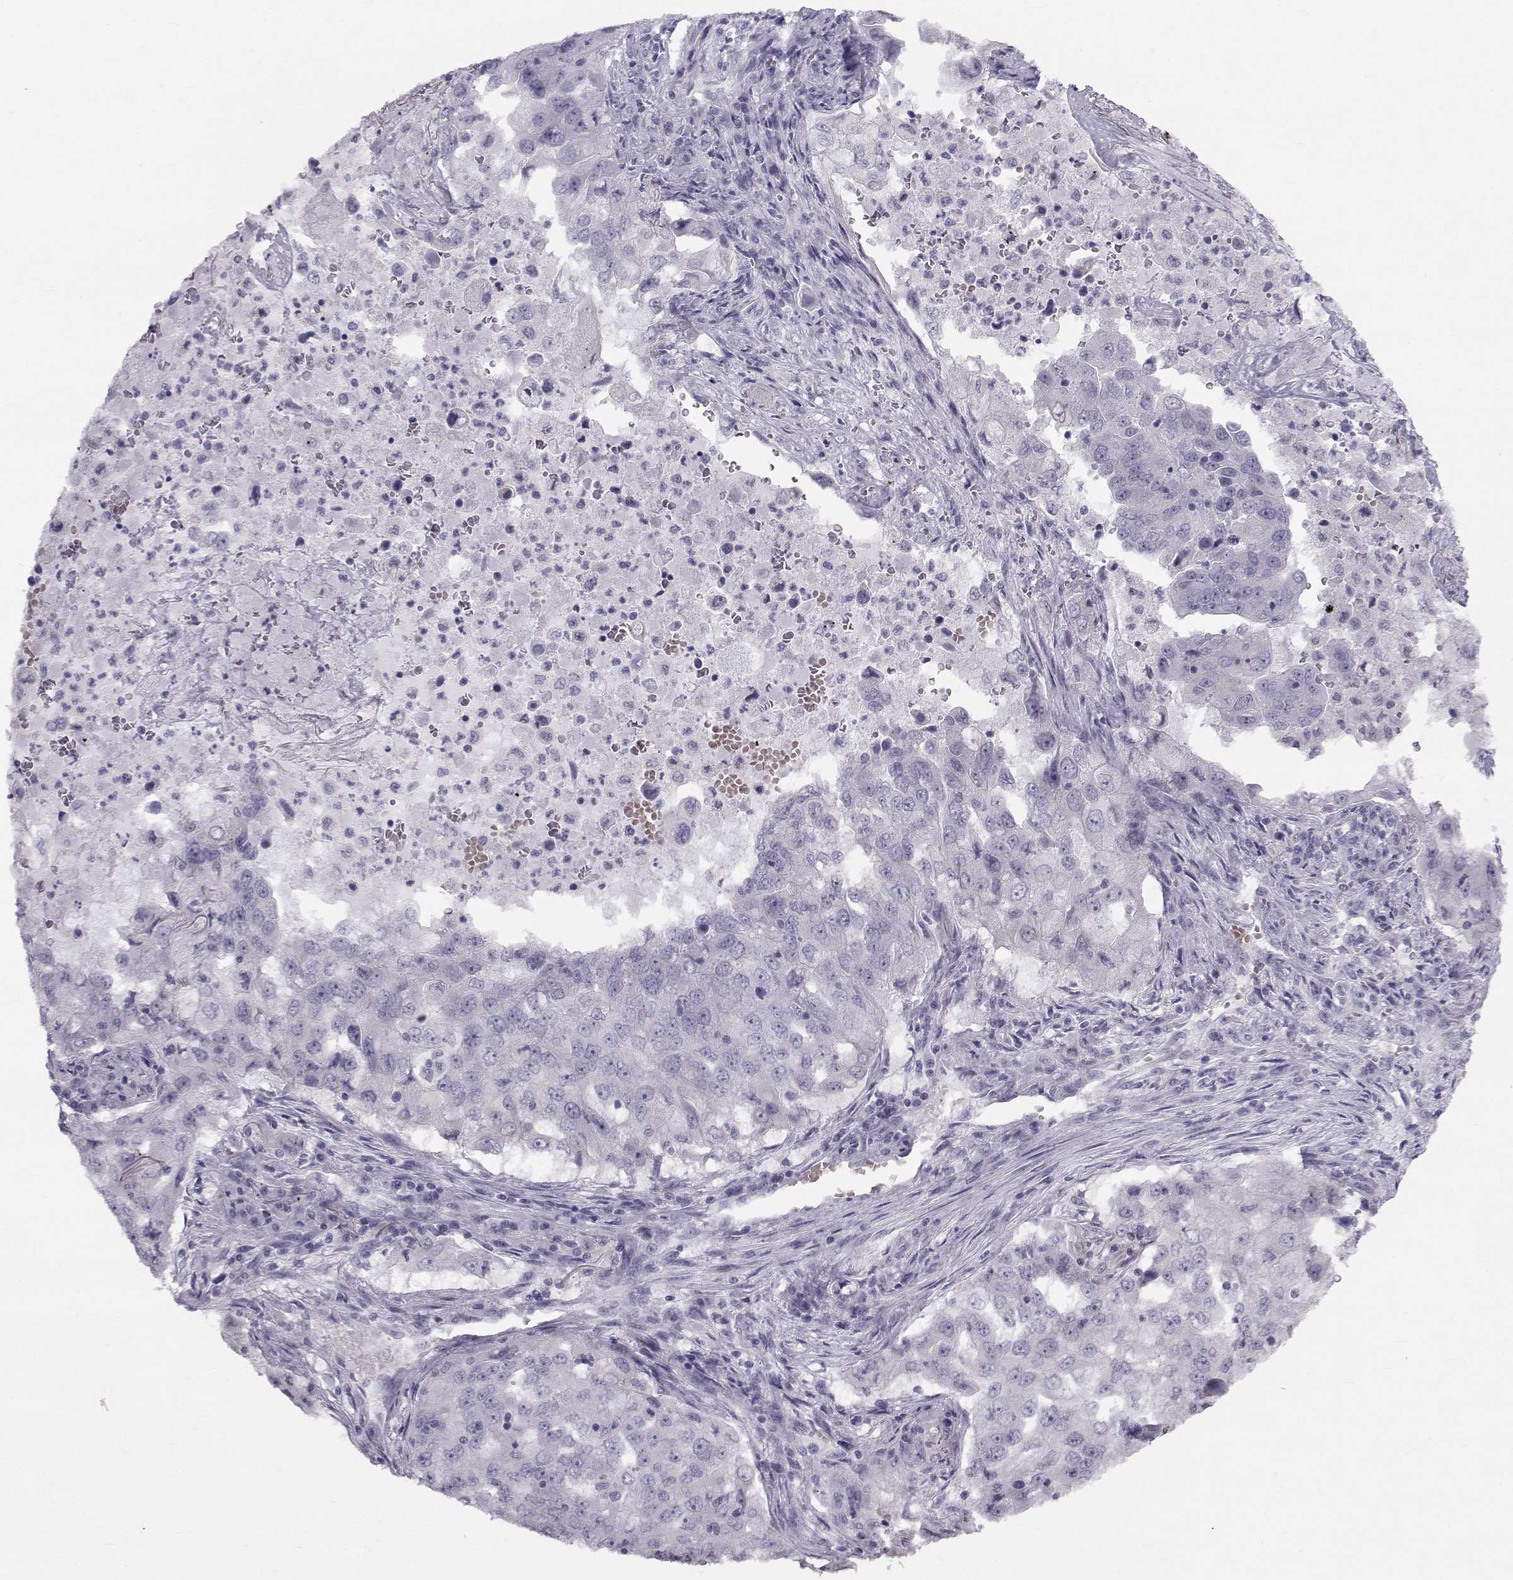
{"staining": {"intensity": "negative", "quantity": "none", "location": "none"}, "tissue": "lung cancer", "cell_type": "Tumor cells", "image_type": "cancer", "snomed": [{"axis": "morphology", "description": "Adenocarcinoma, NOS"}, {"axis": "topography", "description": "Lung"}], "caption": "This is an immunohistochemistry (IHC) histopathology image of human adenocarcinoma (lung). There is no staining in tumor cells.", "gene": "GARIN3", "patient": {"sex": "female", "age": 61}}